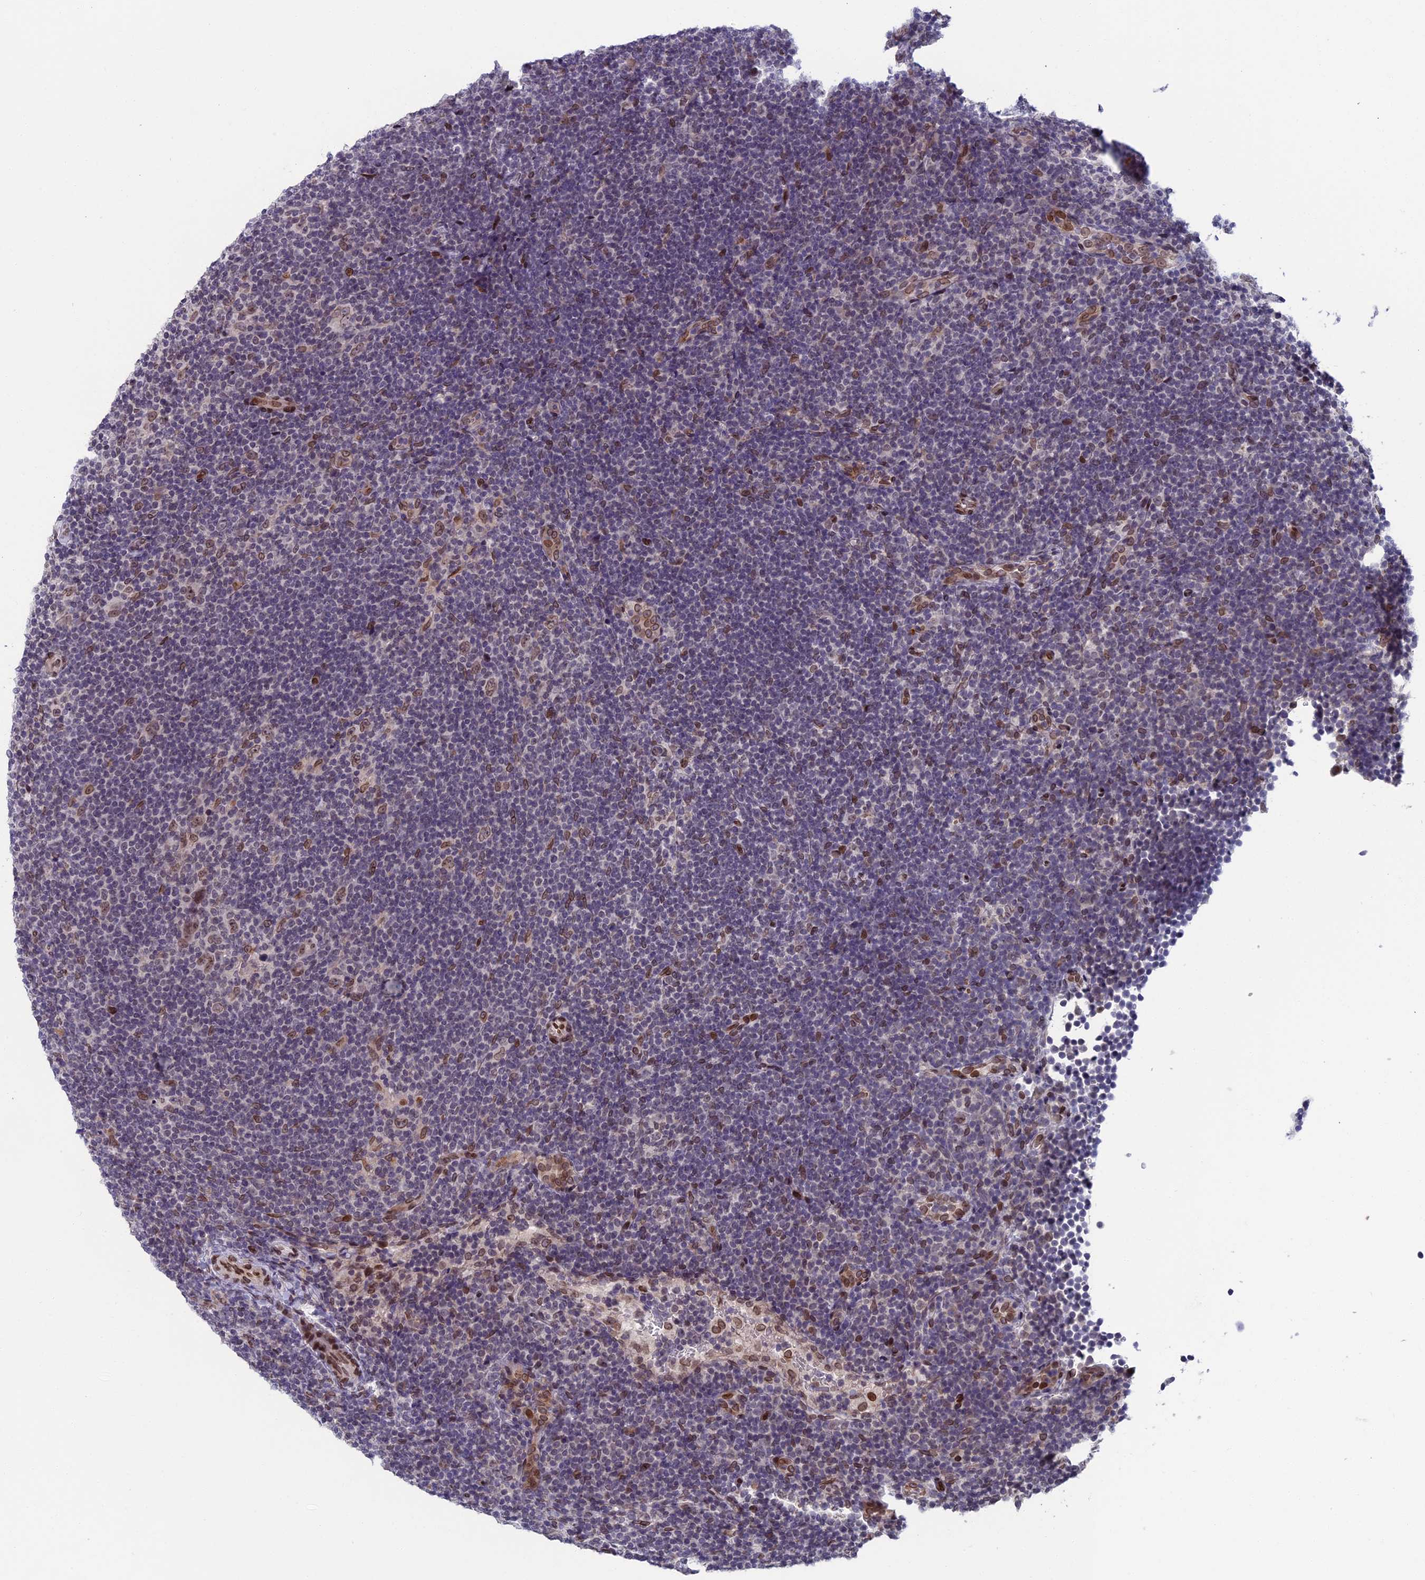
{"staining": {"intensity": "weak", "quantity": ">75%", "location": "nuclear"}, "tissue": "lymphoma", "cell_type": "Tumor cells", "image_type": "cancer", "snomed": [{"axis": "morphology", "description": "Hodgkin's disease, NOS"}, {"axis": "topography", "description": "Lymph node"}], "caption": "A brown stain highlights weak nuclear positivity of a protein in human lymphoma tumor cells.", "gene": "GPSM1", "patient": {"sex": "female", "age": 57}}